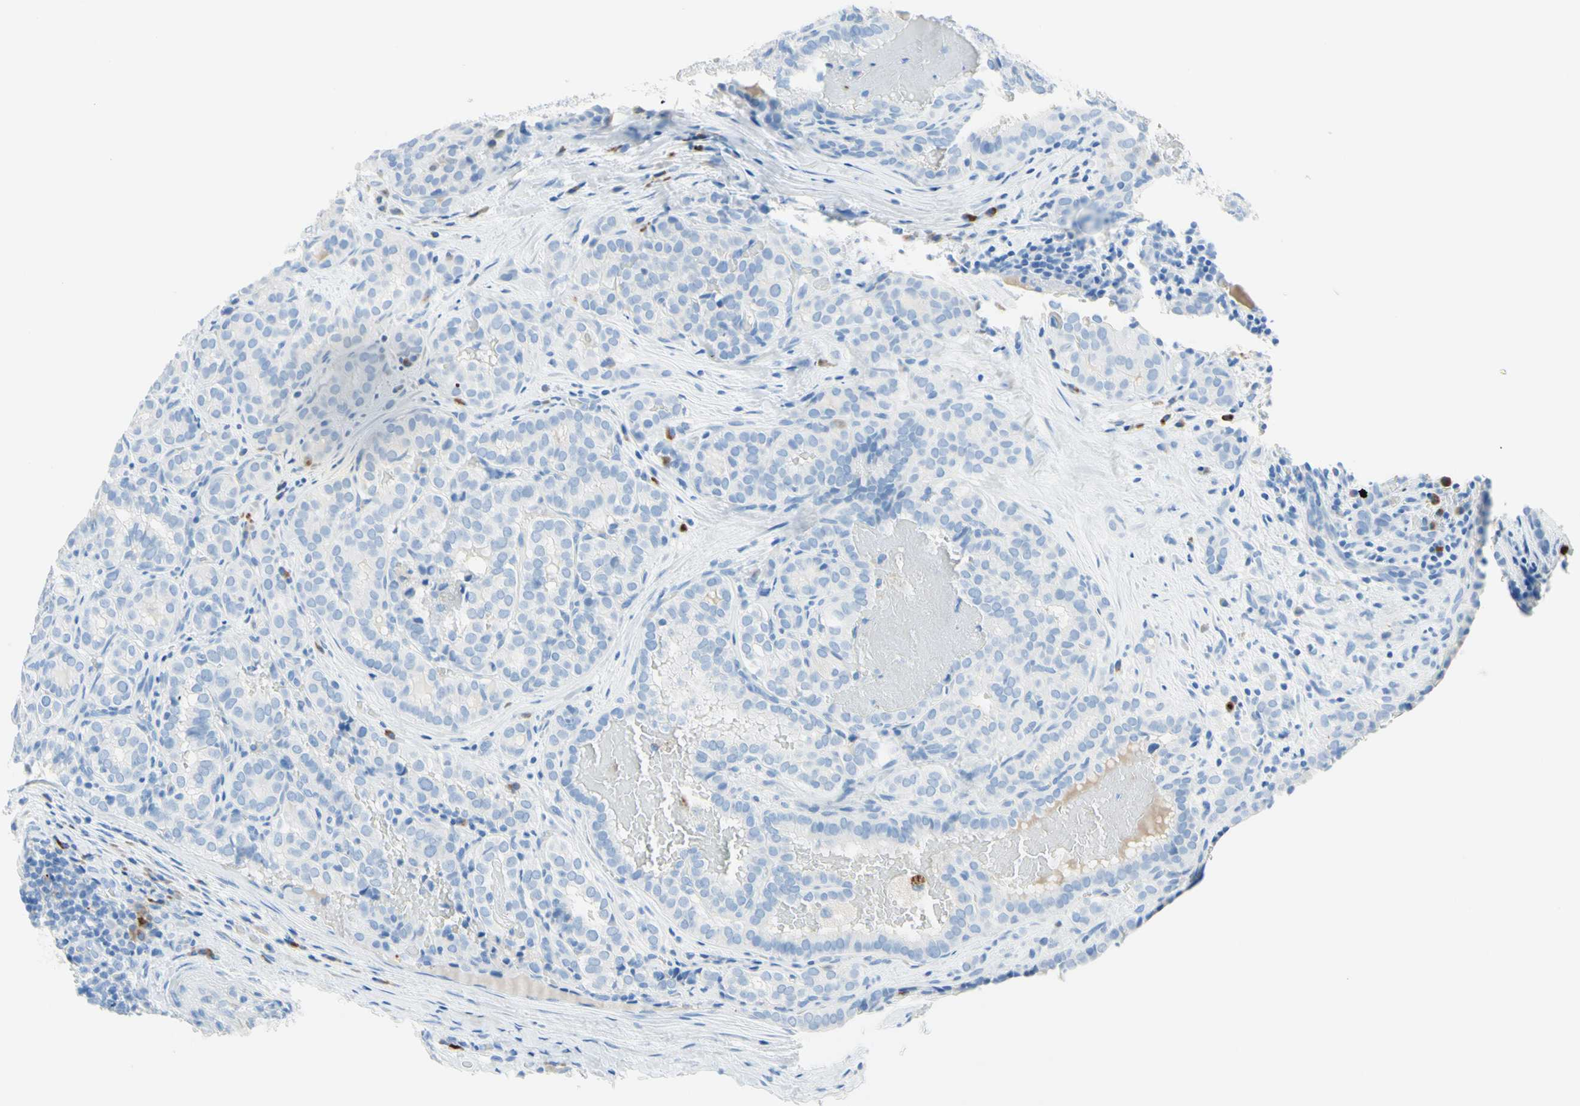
{"staining": {"intensity": "negative", "quantity": "none", "location": "none"}, "tissue": "thyroid cancer", "cell_type": "Tumor cells", "image_type": "cancer", "snomed": [{"axis": "morphology", "description": "Normal tissue, NOS"}, {"axis": "morphology", "description": "Papillary adenocarcinoma, NOS"}, {"axis": "topography", "description": "Thyroid gland"}], "caption": "Human thyroid cancer stained for a protein using immunohistochemistry (IHC) reveals no staining in tumor cells.", "gene": "IL6ST", "patient": {"sex": "female", "age": 30}}